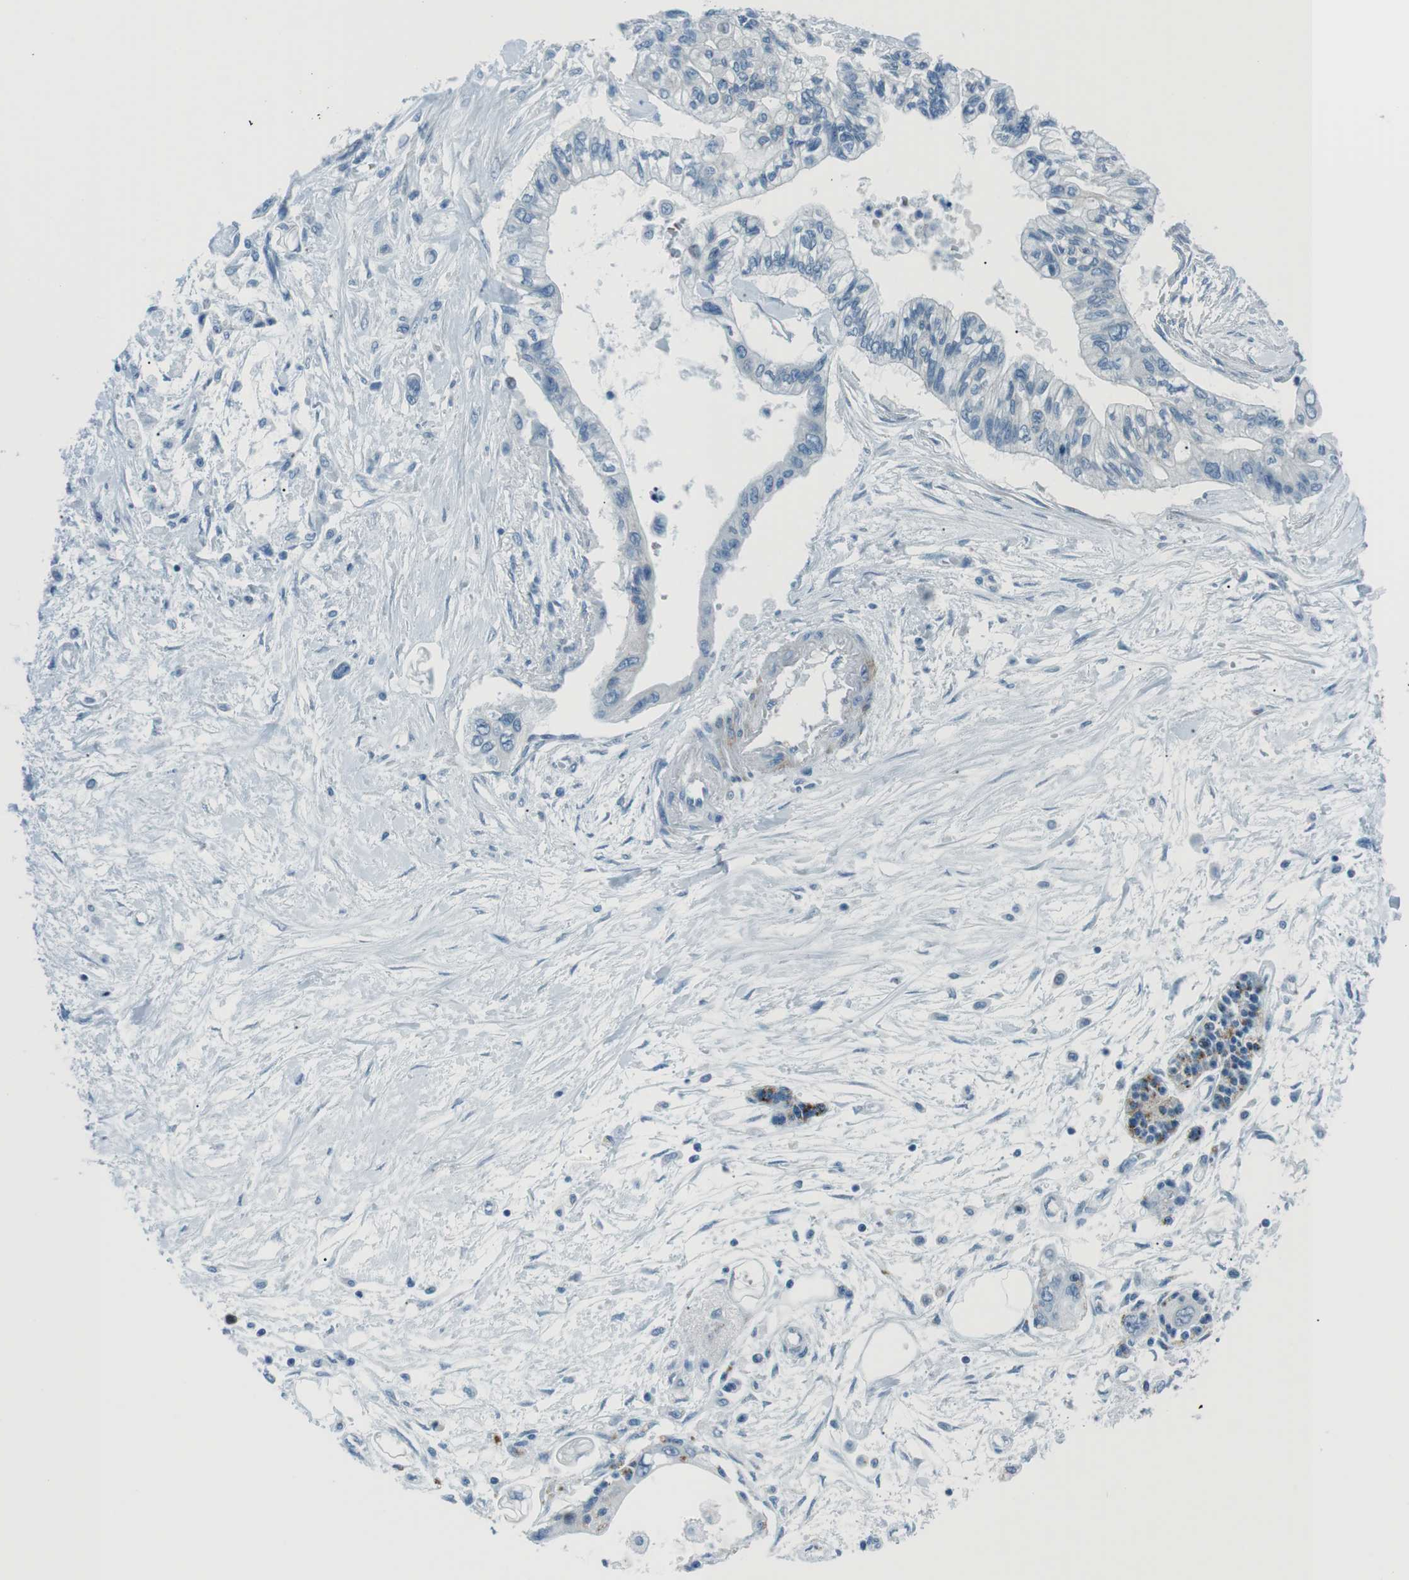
{"staining": {"intensity": "negative", "quantity": "none", "location": "none"}, "tissue": "pancreatic cancer", "cell_type": "Tumor cells", "image_type": "cancer", "snomed": [{"axis": "morphology", "description": "Adenocarcinoma, NOS"}, {"axis": "topography", "description": "Pancreas"}], "caption": "High magnification brightfield microscopy of adenocarcinoma (pancreatic) stained with DAB (3,3'-diaminobenzidine) (brown) and counterstained with hematoxylin (blue): tumor cells show no significant positivity.", "gene": "ST6GAL1", "patient": {"sex": "female", "age": 77}}